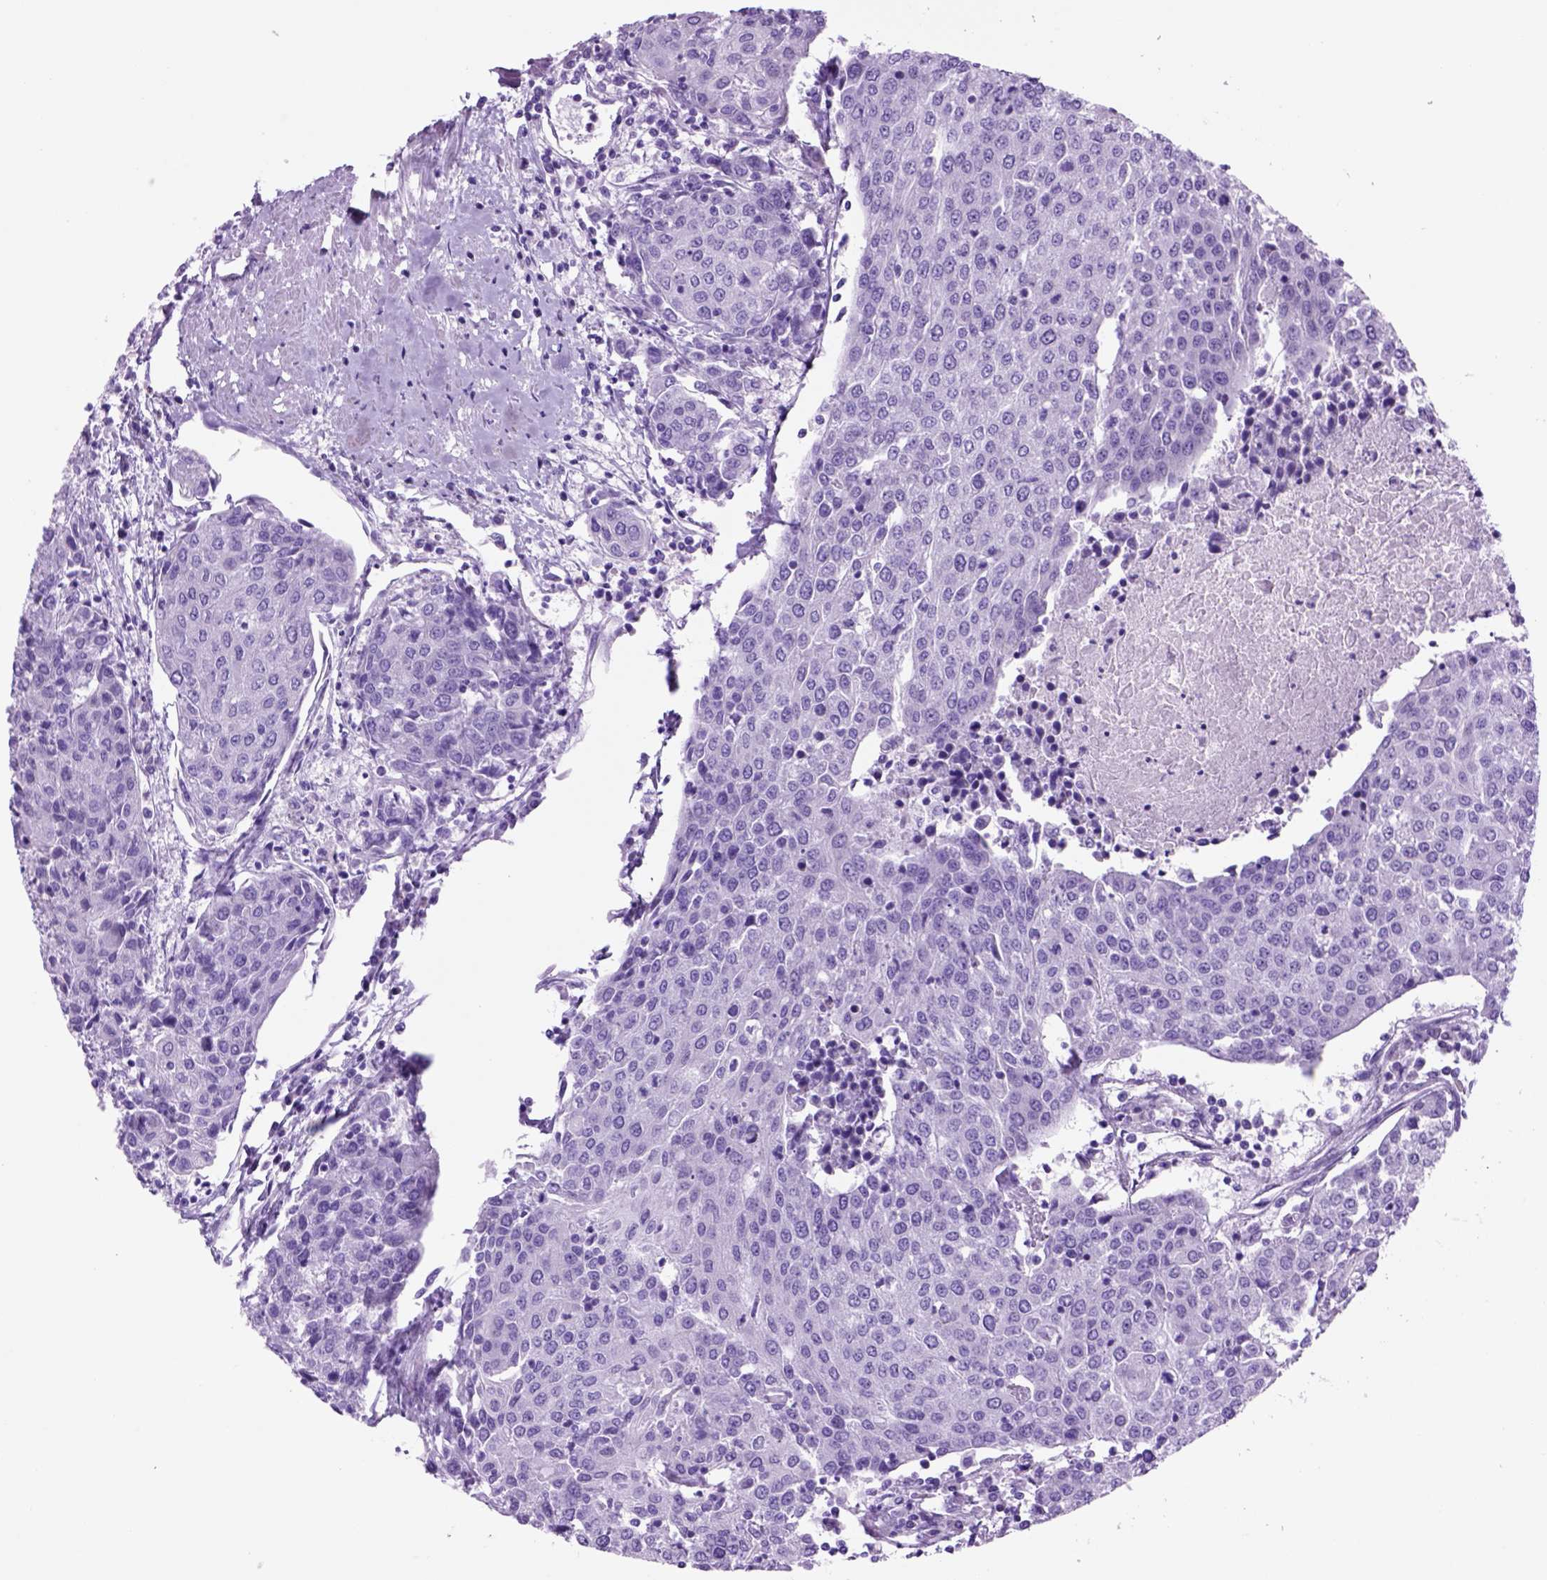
{"staining": {"intensity": "negative", "quantity": "none", "location": "none"}, "tissue": "urothelial cancer", "cell_type": "Tumor cells", "image_type": "cancer", "snomed": [{"axis": "morphology", "description": "Urothelial carcinoma, High grade"}, {"axis": "topography", "description": "Urinary bladder"}], "caption": "Immunohistochemistry histopathology image of urothelial carcinoma (high-grade) stained for a protein (brown), which exhibits no positivity in tumor cells.", "gene": "HHIPL2", "patient": {"sex": "female", "age": 85}}